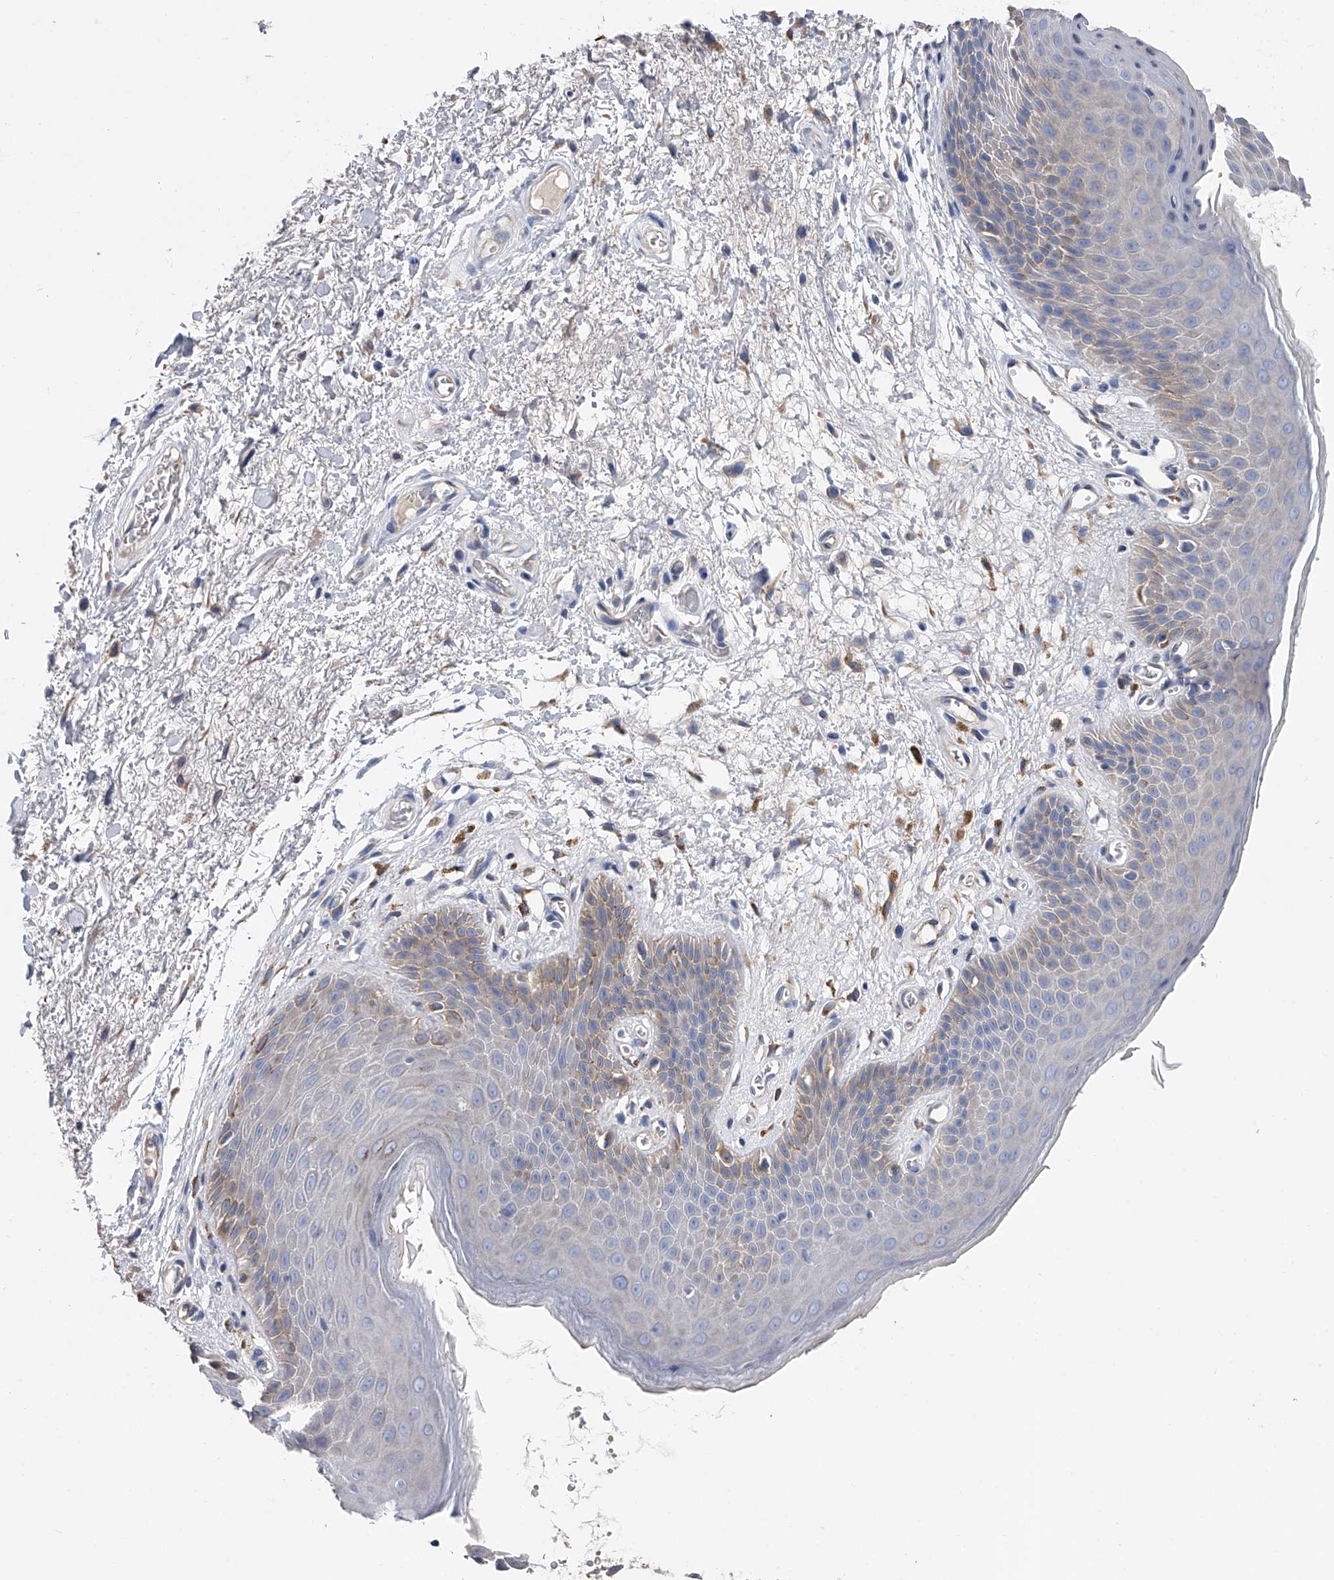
{"staining": {"intensity": "moderate", "quantity": "<25%", "location": "cytoplasmic/membranous"}, "tissue": "skin", "cell_type": "Epidermal cells", "image_type": "normal", "snomed": [{"axis": "morphology", "description": "Normal tissue, NOS"}, {"axis": "topography", "description": "Anal"}], "caption": "The image shows a brown stain indicating the presence of a protein in the cytoplasmic/membranous of epidermal cells in skin.", "gene": "RWDD2A", "patient": {"sex": "male", "age": 74}}